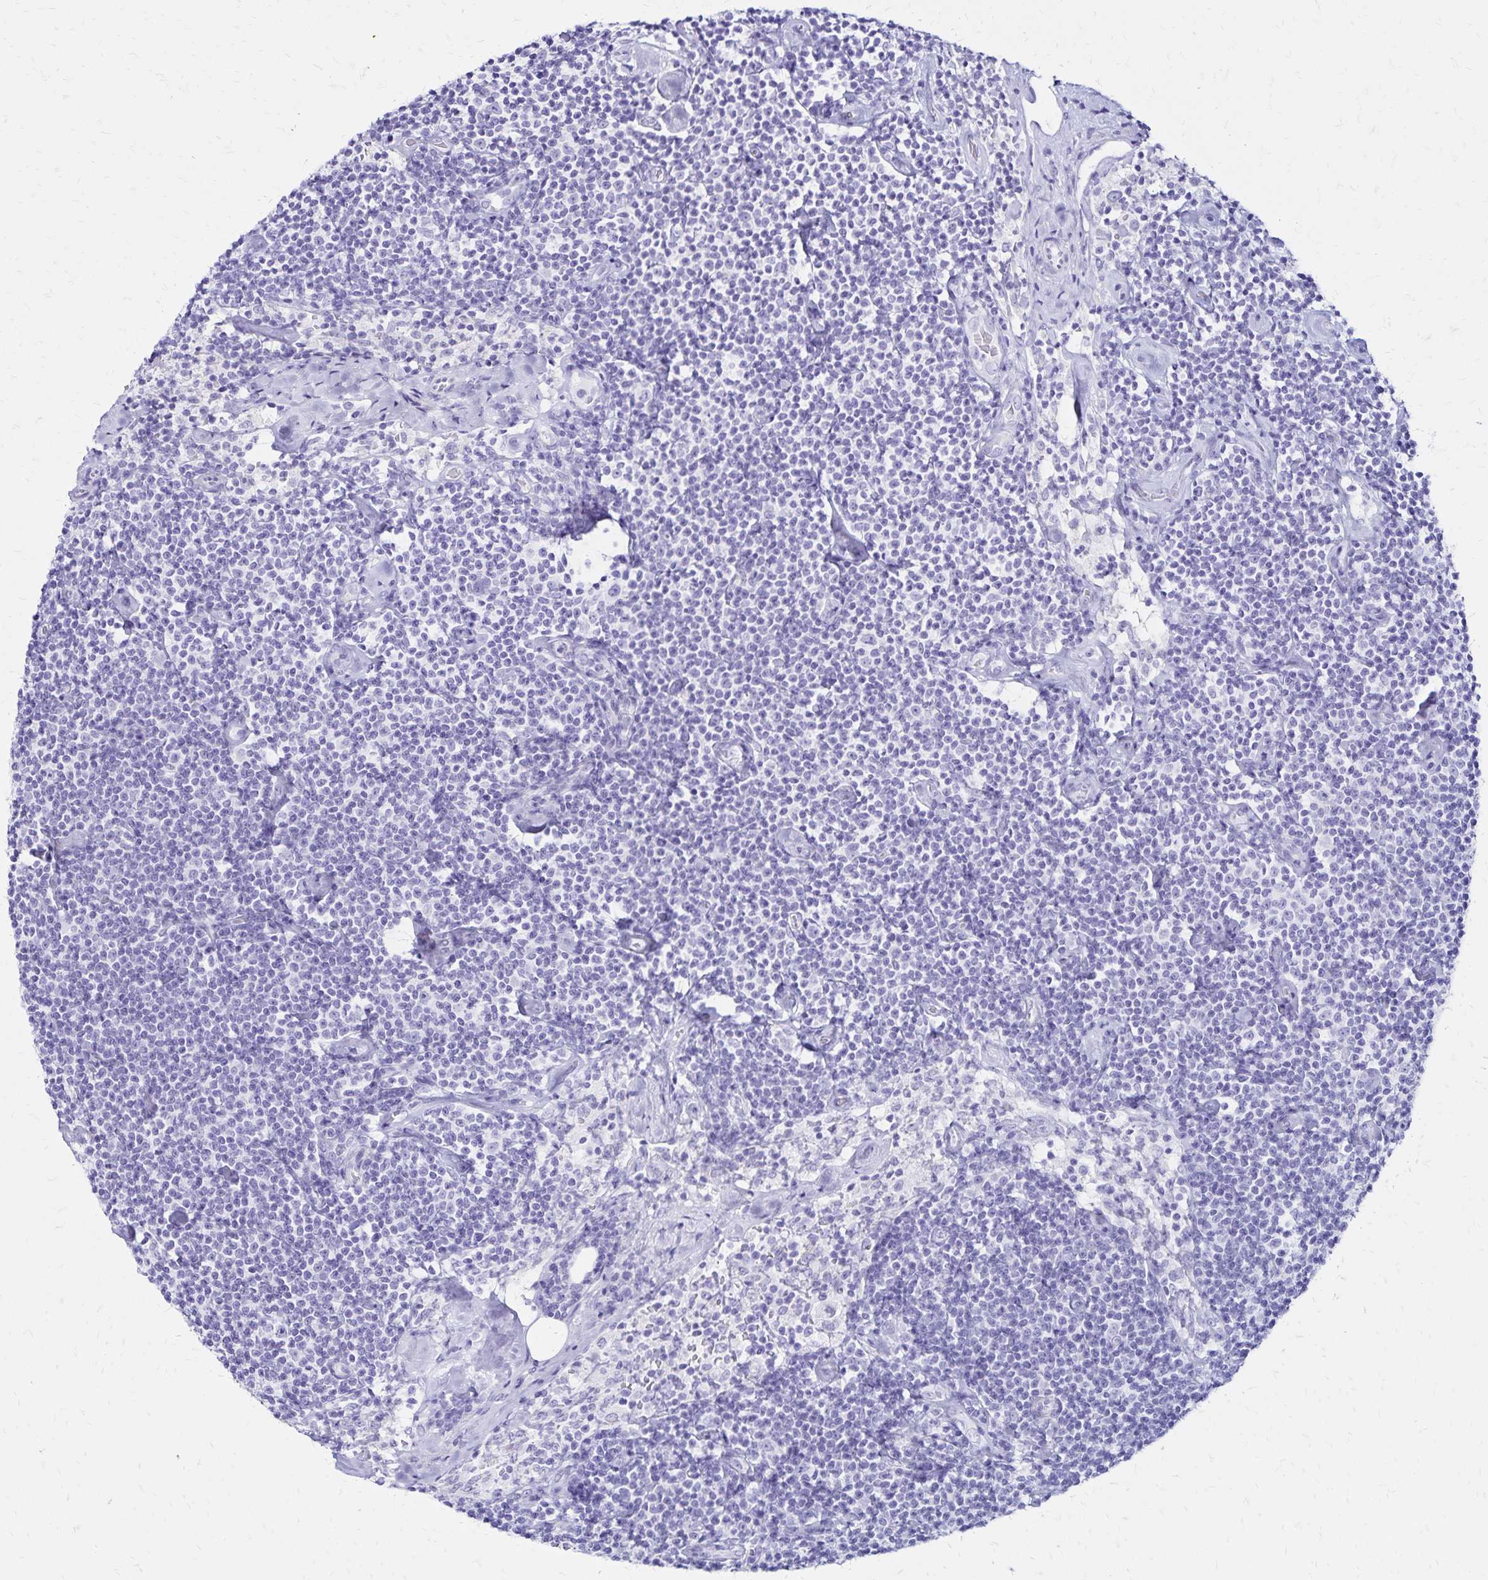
{"staining": {"intensity": "negative", "quantity": "none", "location": "none"}, "tissue": "lymphoma", "cell_type": "Tumor cells", "image_type": "cancer", "snomed": [{"axis": "morphology", "description": "Malignant lymphoma, non-Hodgkin's type, Low grade"}, {"axis": "topography", "description": "Lymph node"}], "caption": "The image demonstrates no staining of tumor cells in low-grade malignant lymphoma, non-Hodgkin's type. The staining was performed using DAB to visualize the protein expression in brown, while the nuclei were stained in blue with hematoxylin (Magnification: 20x).", "gene": "LIN28B", "patient": {"sex": "male", "age": 81}}